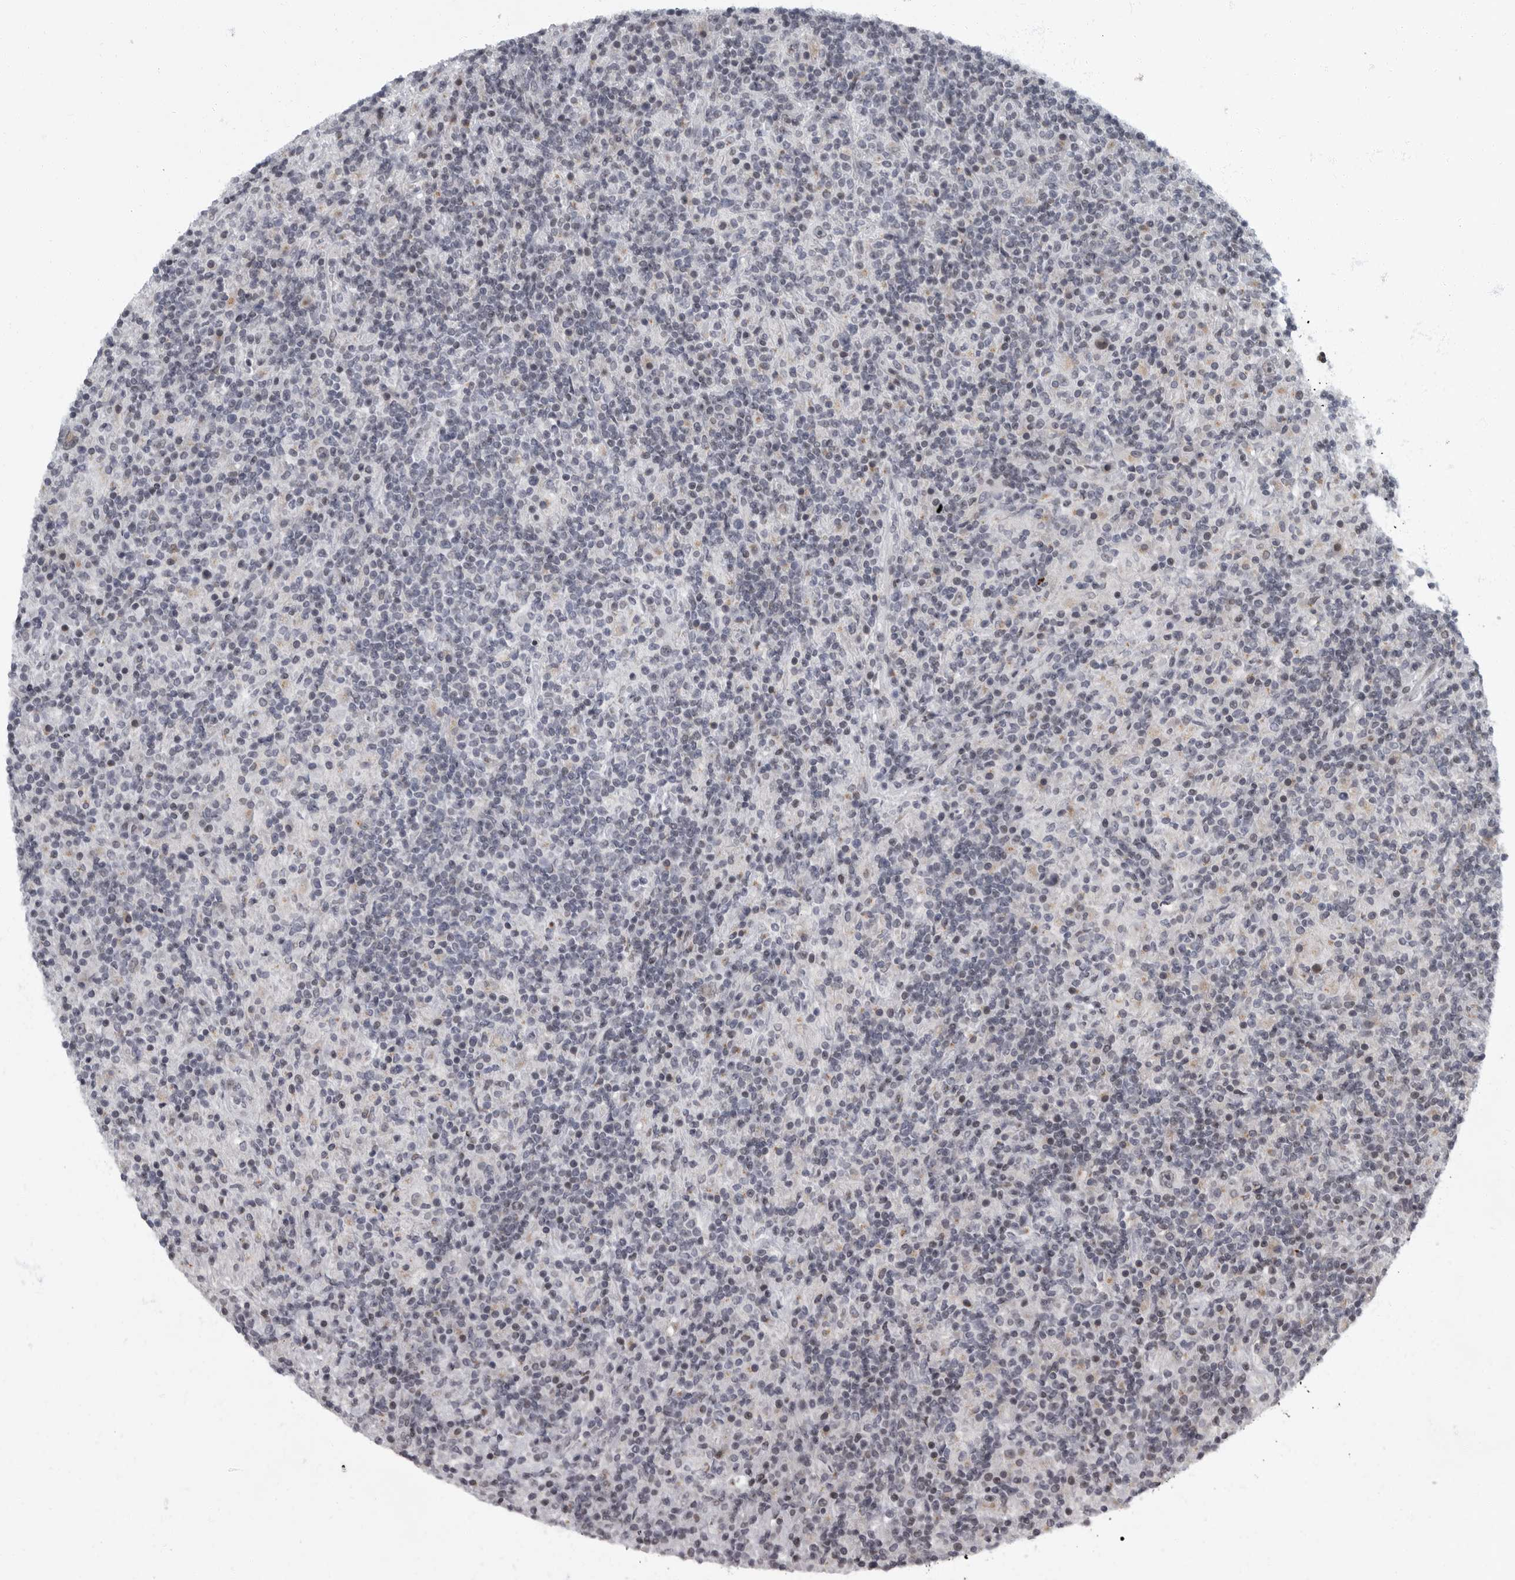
{"staining": {"intensity": "weak", "quantity": "25%-75%", "location": "nuclear"}, "tissue": "lymphoma", "cell_type": "Tumor cells", "image_type": "cancer", "snomed": [{"axis": "morphology", "description": "Hodgkin's disease, NOS"}, {"axis": "topography", "description": "Lymph node"}], "caption": "Lymphoma was stained to show a protein in brown. There is low levels of weak nuclear positivity in about 25%-75% of tumor cells.", "gene": "EVI5", "patient": {"sex": "male", "age": 70}}